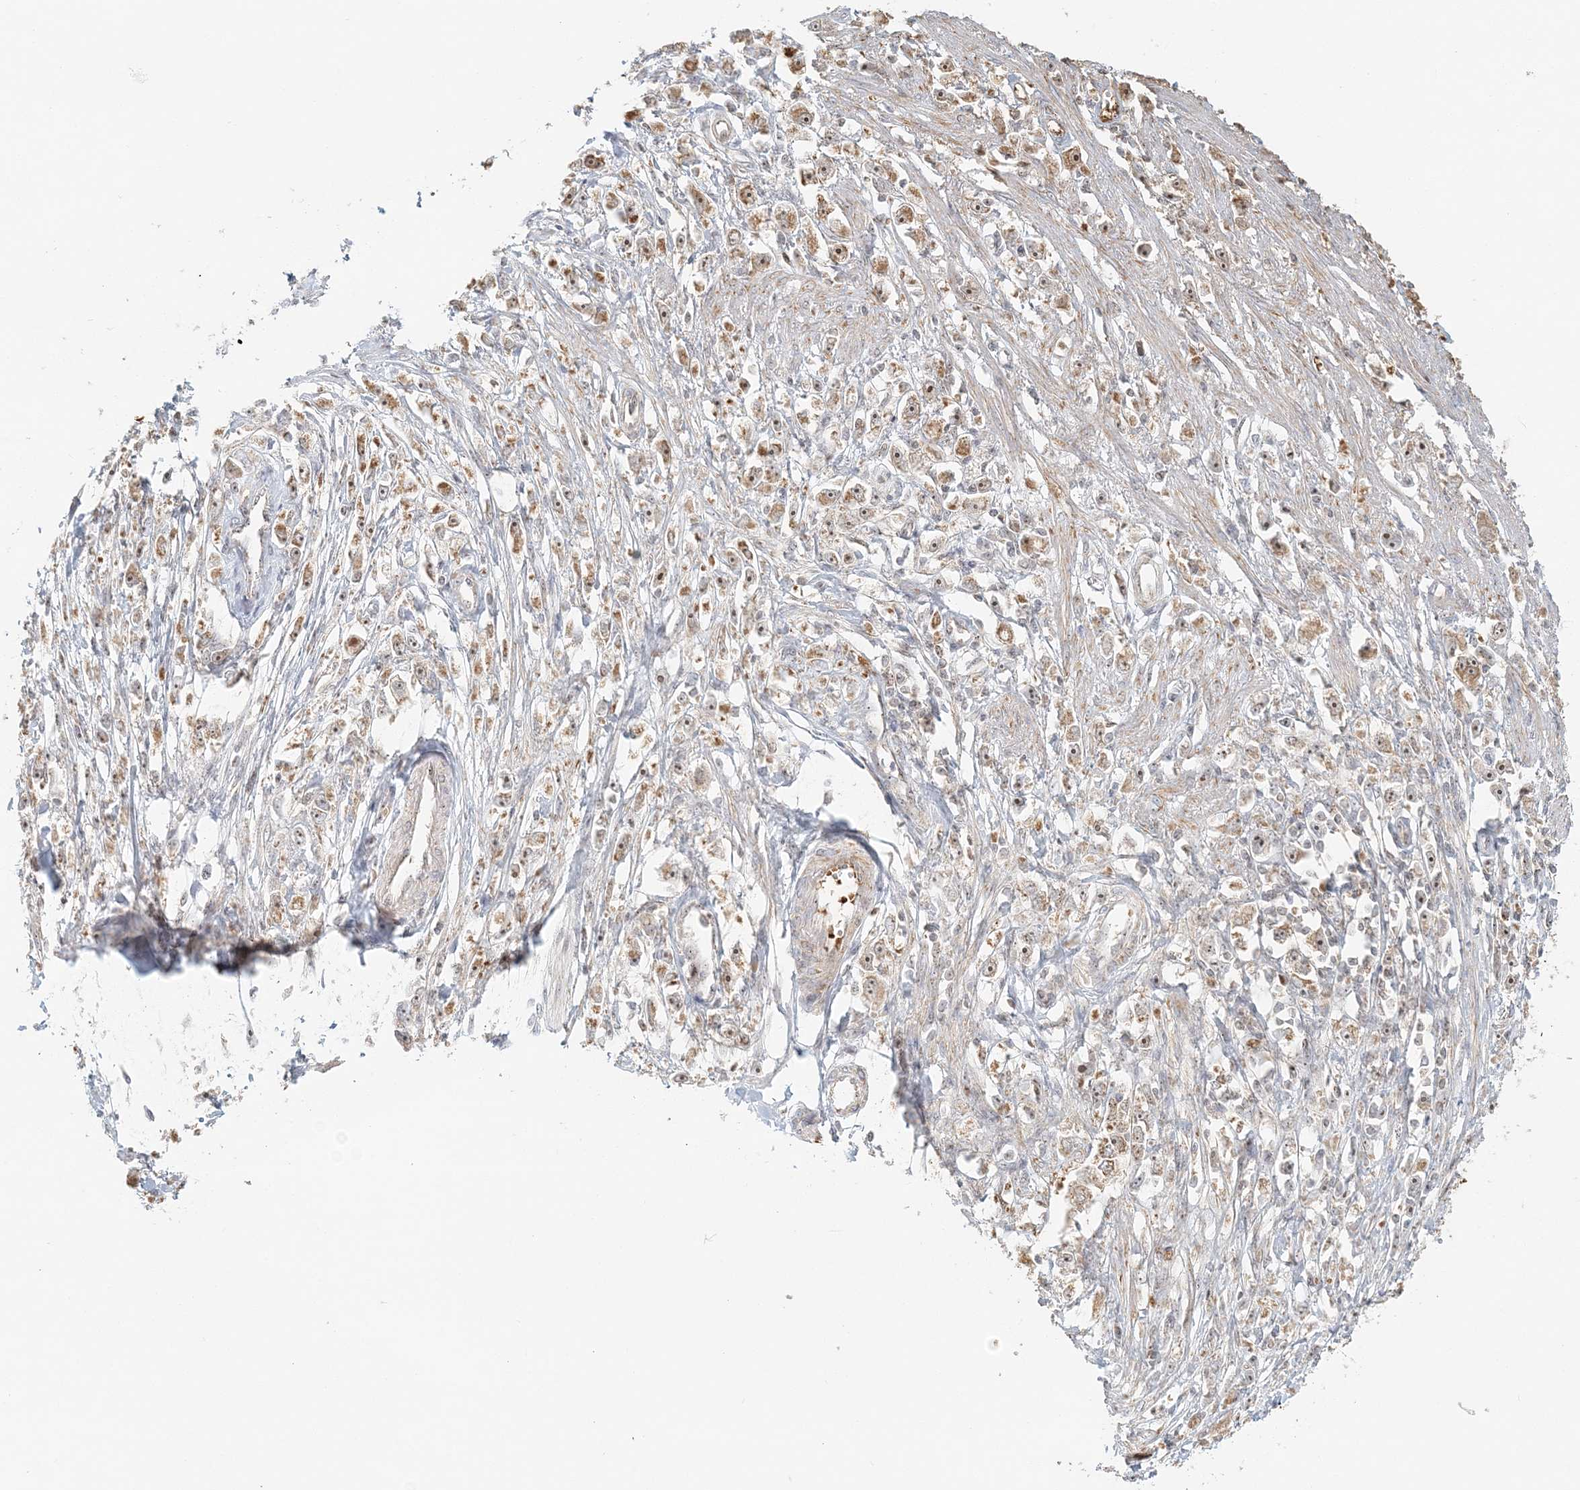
{"staining": {"intensity": "moderate", "quantity": ">75%", "location": "cytoplasmic/membranous,nuclear"}, "tissue": "stomach cancer", "cell_type": "Tumor cells", "image_type": "cancer", "snomed": [{"axis": "morphology", "description": "Adenocarcinoma, NOS"}, {"axis": "topography", "description": "Stomach"}], "caption": "Immunohistochemistry of human stomach adenocarcinoma shows medium levels of moderate cytoplasmic/membranous and nuclear expression in approximately >75% of tumor cells.", "gene": "UBE2F", "patient": {"sex": "female", "age": 59}}